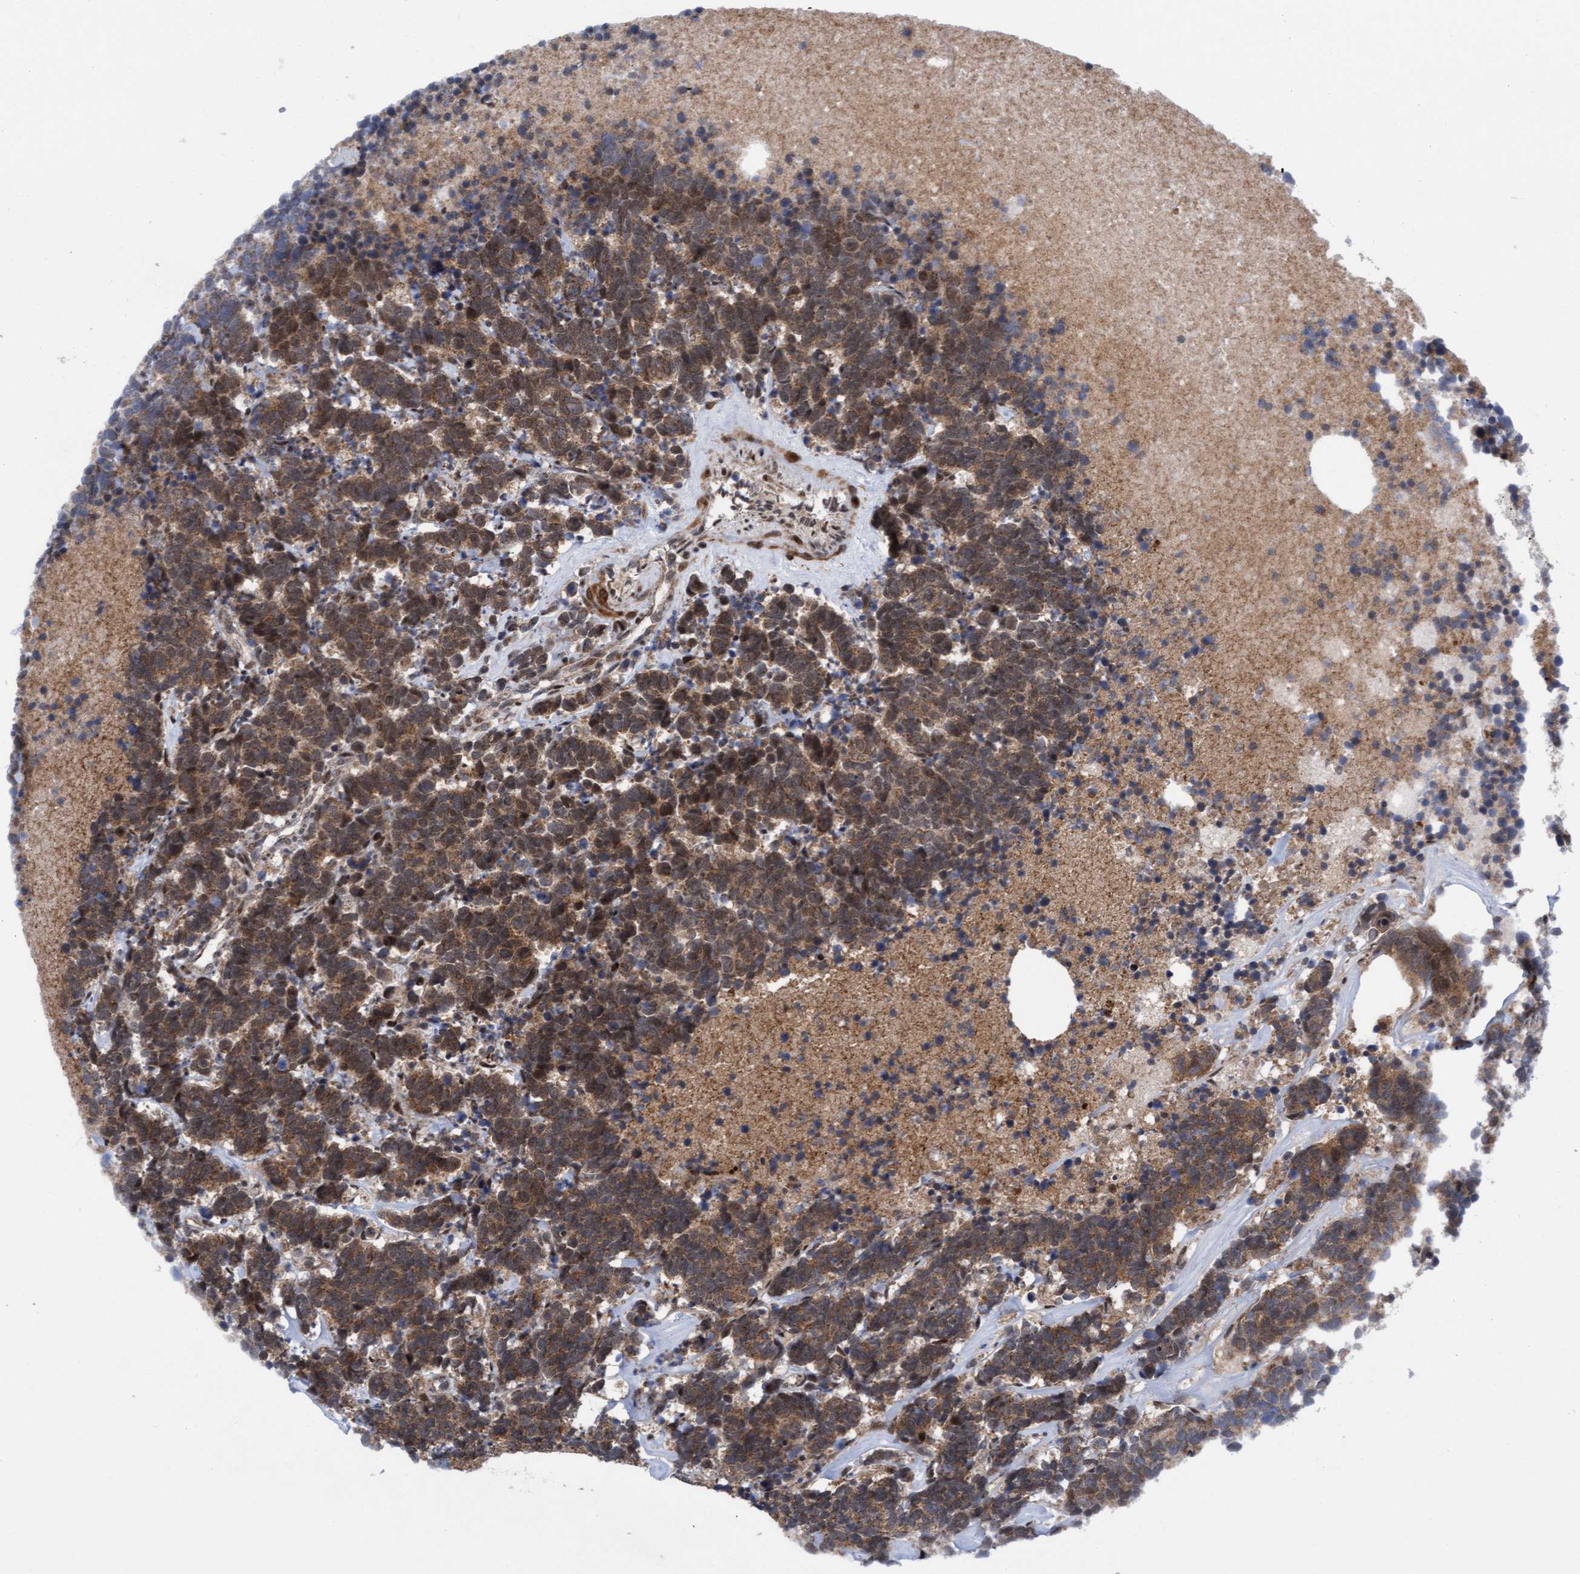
{"staining": {"intensity": "moderate", "quantity": ">75%", "location": "cytoplasmic/membranous"}, "tissue": "carcinoid", "cell_type": "Tumor cells", "image_type": "cancer", "snomed": [{"axis": "morphology", "description": "Carcinoma, NOS"}, {"axis": "morphology", "description": "Carcinoid, malignant, NOS"}, {"axis": "topography", "description": "Urinary bladder"}], "caption": "The immunohistochemical stain highlights moderate cytoplasmic/membranous expression in tumor cells of malignant carcinoid tissue. Immunohistochemistry stains the protein of interest in brown and the nuclei are stained blue.", "gene": "ITFG1", "patient": {"sex": "male", "age": 57}}